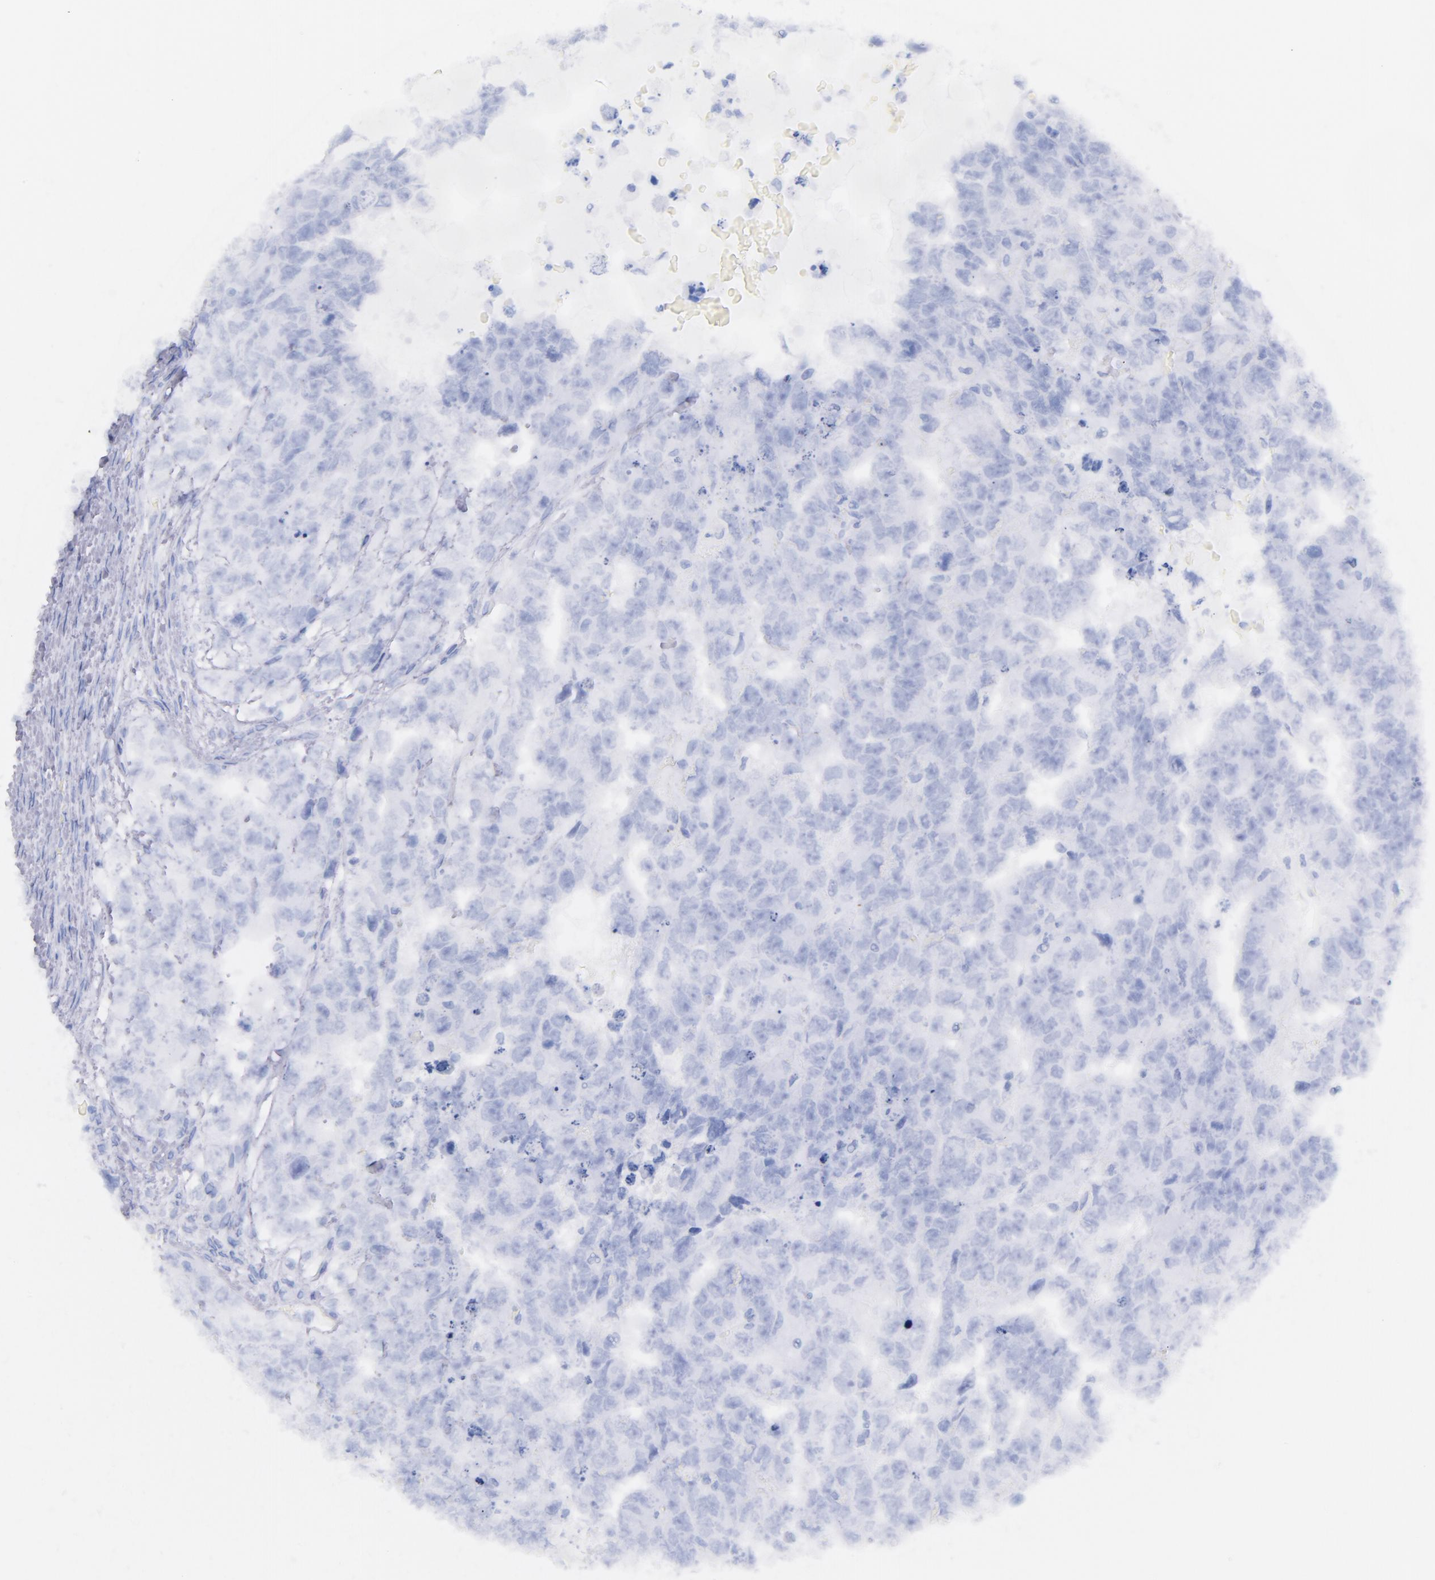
{"staining": {"intensity": "negative", "quantity": "none", "location": "none"}, "tissue": "testis cancer", "cell_type": "Tumor cells", "image_type": "cancer", "snomed": [{"axis": "morphology", "description": "Carcinoma, Embryonal, NOS"}, {"axis": "topography", "description": "Testis"}], "caption": "A histopathology image of embryonal carcinoma (testis) stained for a protein reveals no brown staining in tumor cells. The staining was performed using DAB (3,3'-diaminobenzidine) to visualize the protein expression in brown, while the nuclei were stained in blue with hematoxylin (Magnification: 20x).", "gene": "CD44", "patient": {"sex": "male", "age": 36}}